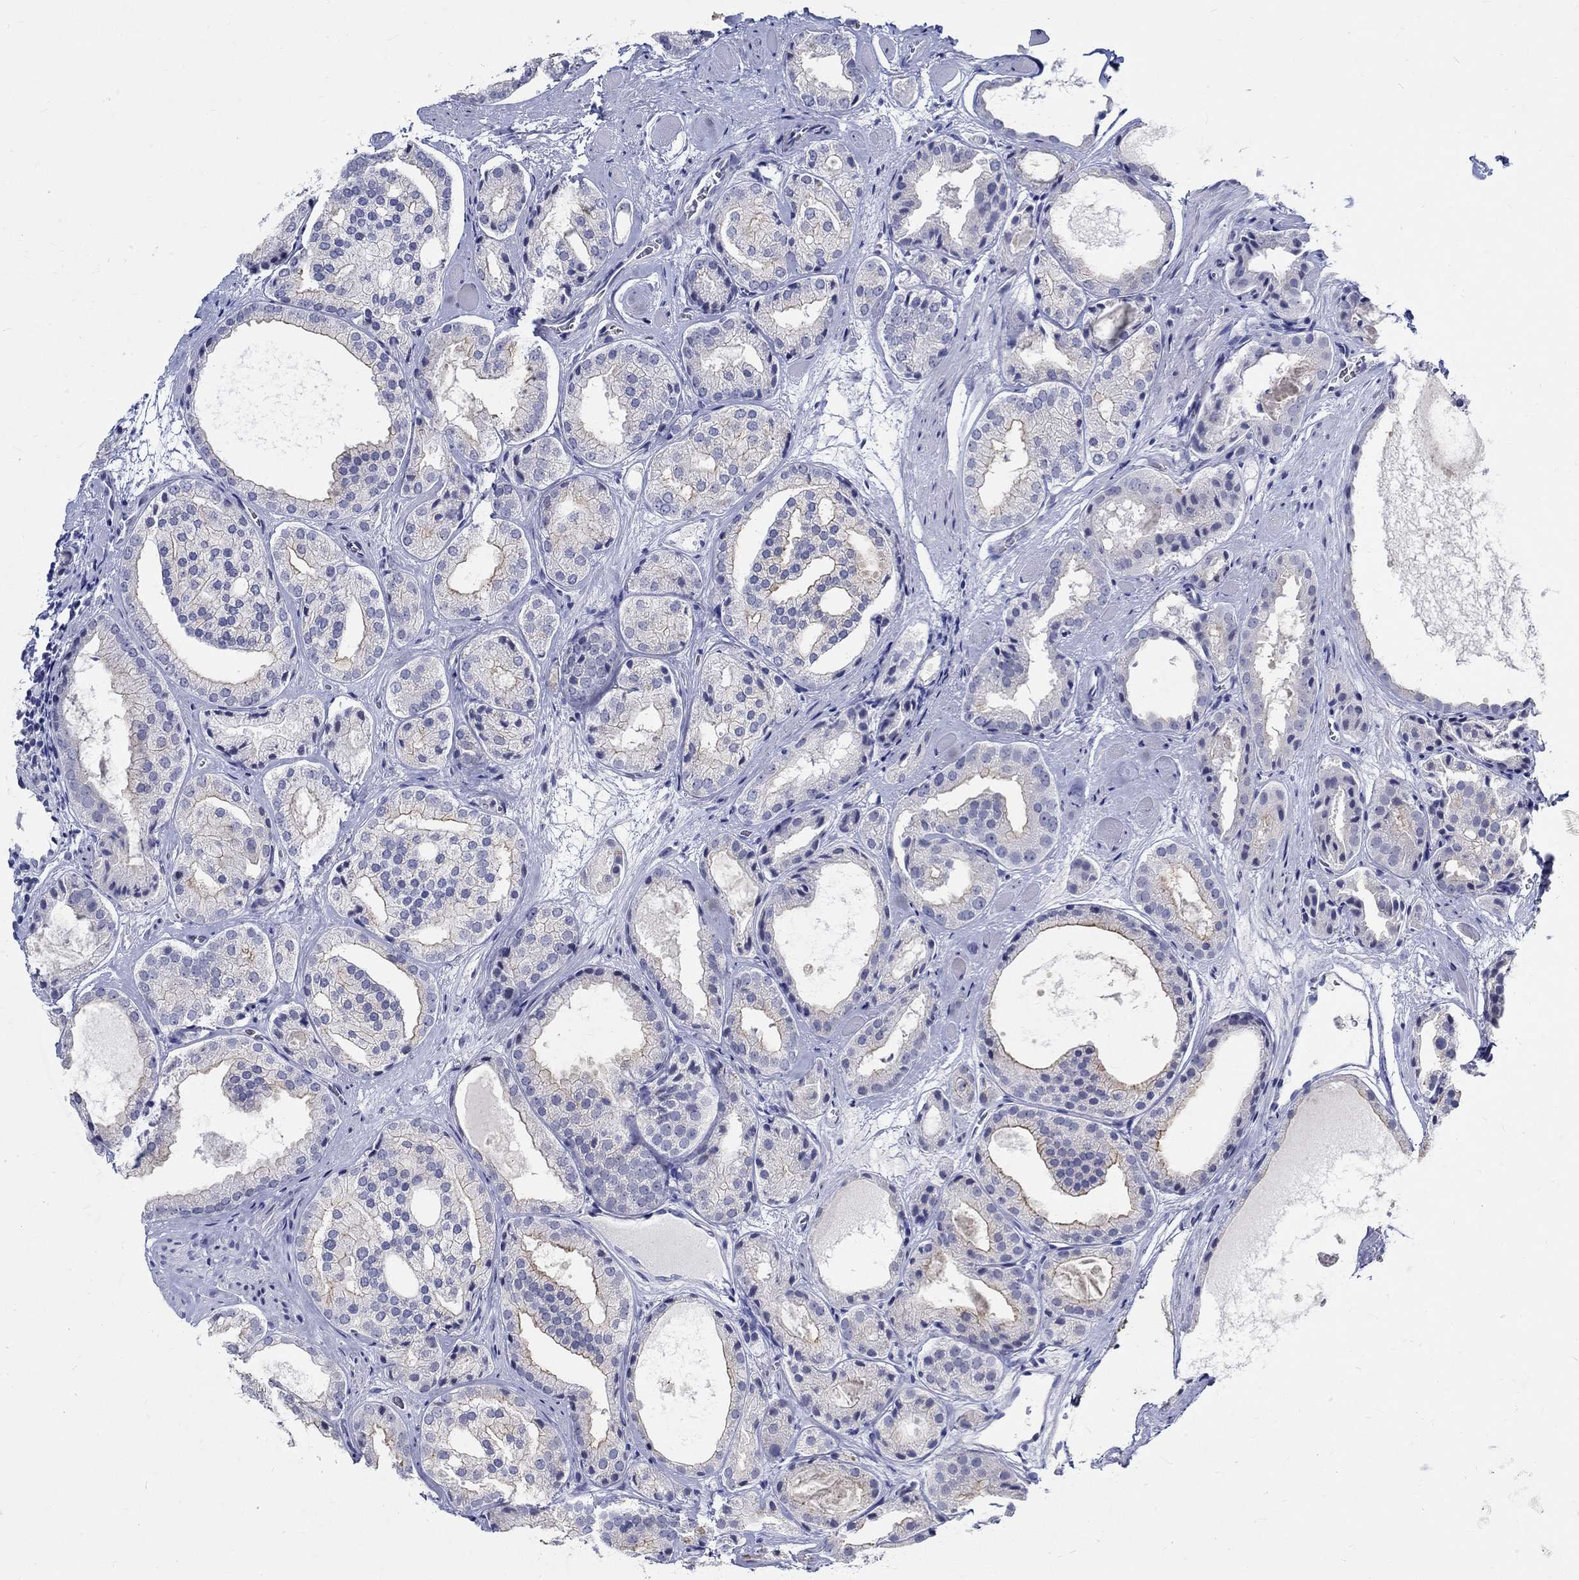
{"staining": {"intensity": "moderate", "quantity": "<25%", "location": "cytoplasmic/membranous"}, "tissue": "prostate cancer", "cell_type": "Tumor cells", "image_type": "cancer", "snomed": [{"axis": "morphology", "description": "Adenocarcinoma, Low grade"}, {"axis": "topography", "description": "Prostate"}], "caption": "DAB immunohistochemical staining of human prostate adenocarcinoma (low-grade) exhibits moderate cytoplasmic/membranous protein positivity in about <25% of tumor cells.", "gene": "BSPRY", "patient": {"sex": "male", "age": 69}}